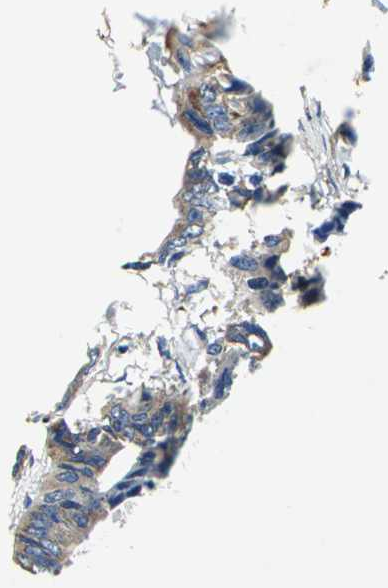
{"staining": {"intensity": "weak", "quantity": ">75%", "location": "cytoplasmic/membranous"}, "tissue": "colorectal cancer", "cell_type": "Tumor cells", "image_type": "cancer", "snomed": [{"axis": "morphology", "description": "Adenocarcinoma, NOS"}, {"axis": "topography", "description": "Colon"}], "caption": "A brown stain shows weak cytoplasmic/membranous expression of a protein in colorectal cancer tumor cells.", "gene": "SDF2L1", "patient": {"sex": "female", "age": 55}}